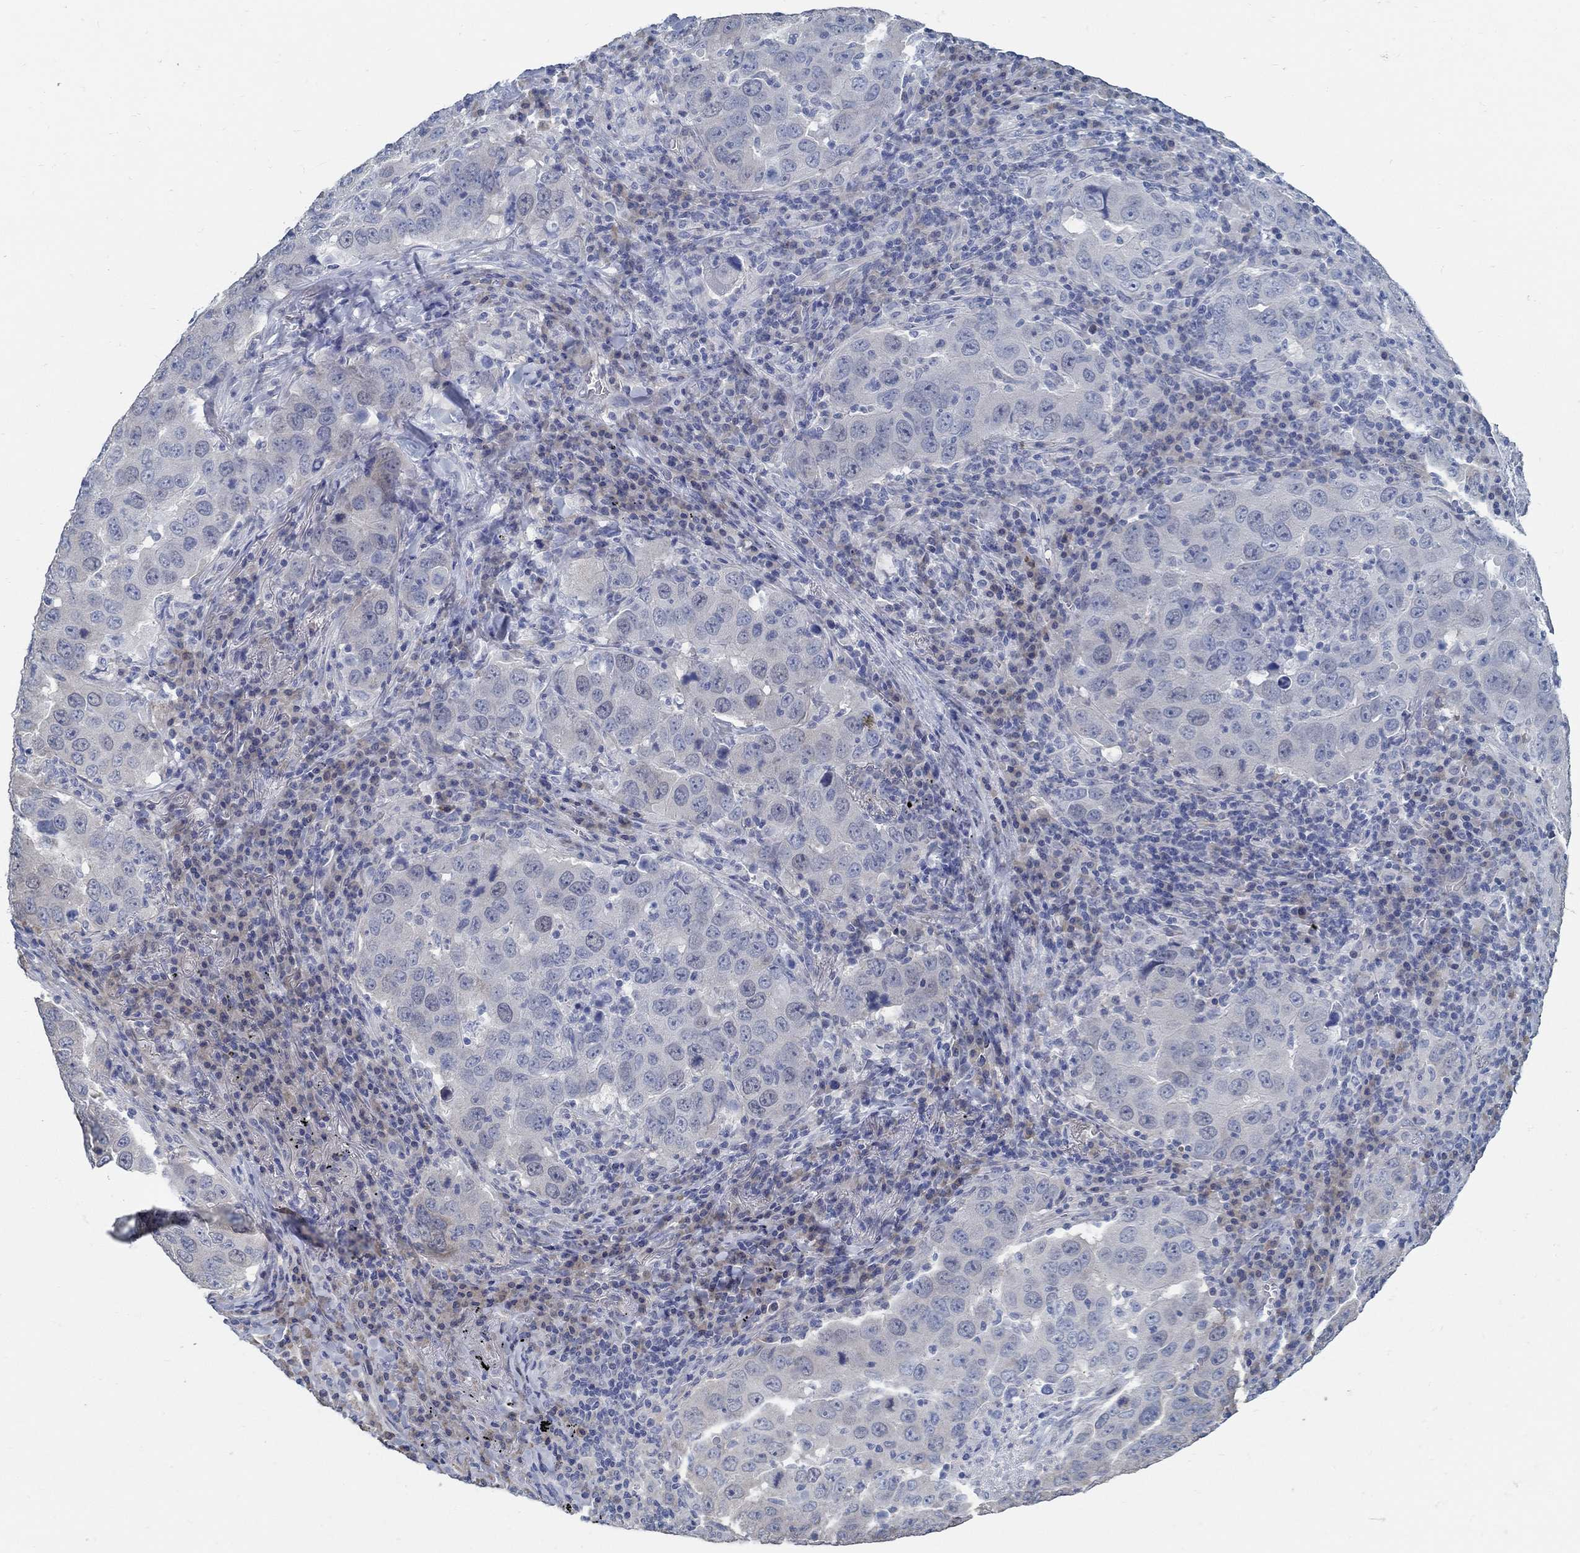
{"staining": {"intensity": "negative", "quantity": "none", "location": "none"}, "tissue": "lung cancer", "cell_type": "Tumor cells", "image_type": "cancer", "snomed": [{"axis": "morphology", "description": "Adenocarcinoma, NOS"}, {"axis": "topography", "description": "Lung"}], "caption": "Immunohistochemistry image of neoplastic tissue: lung cancer (adenocarcinoma) stained with DAB demonstrates no significant protein staining in tumor cells.", "gene": "C15orf39", "patient": {"sex": "male", "age": 73}}